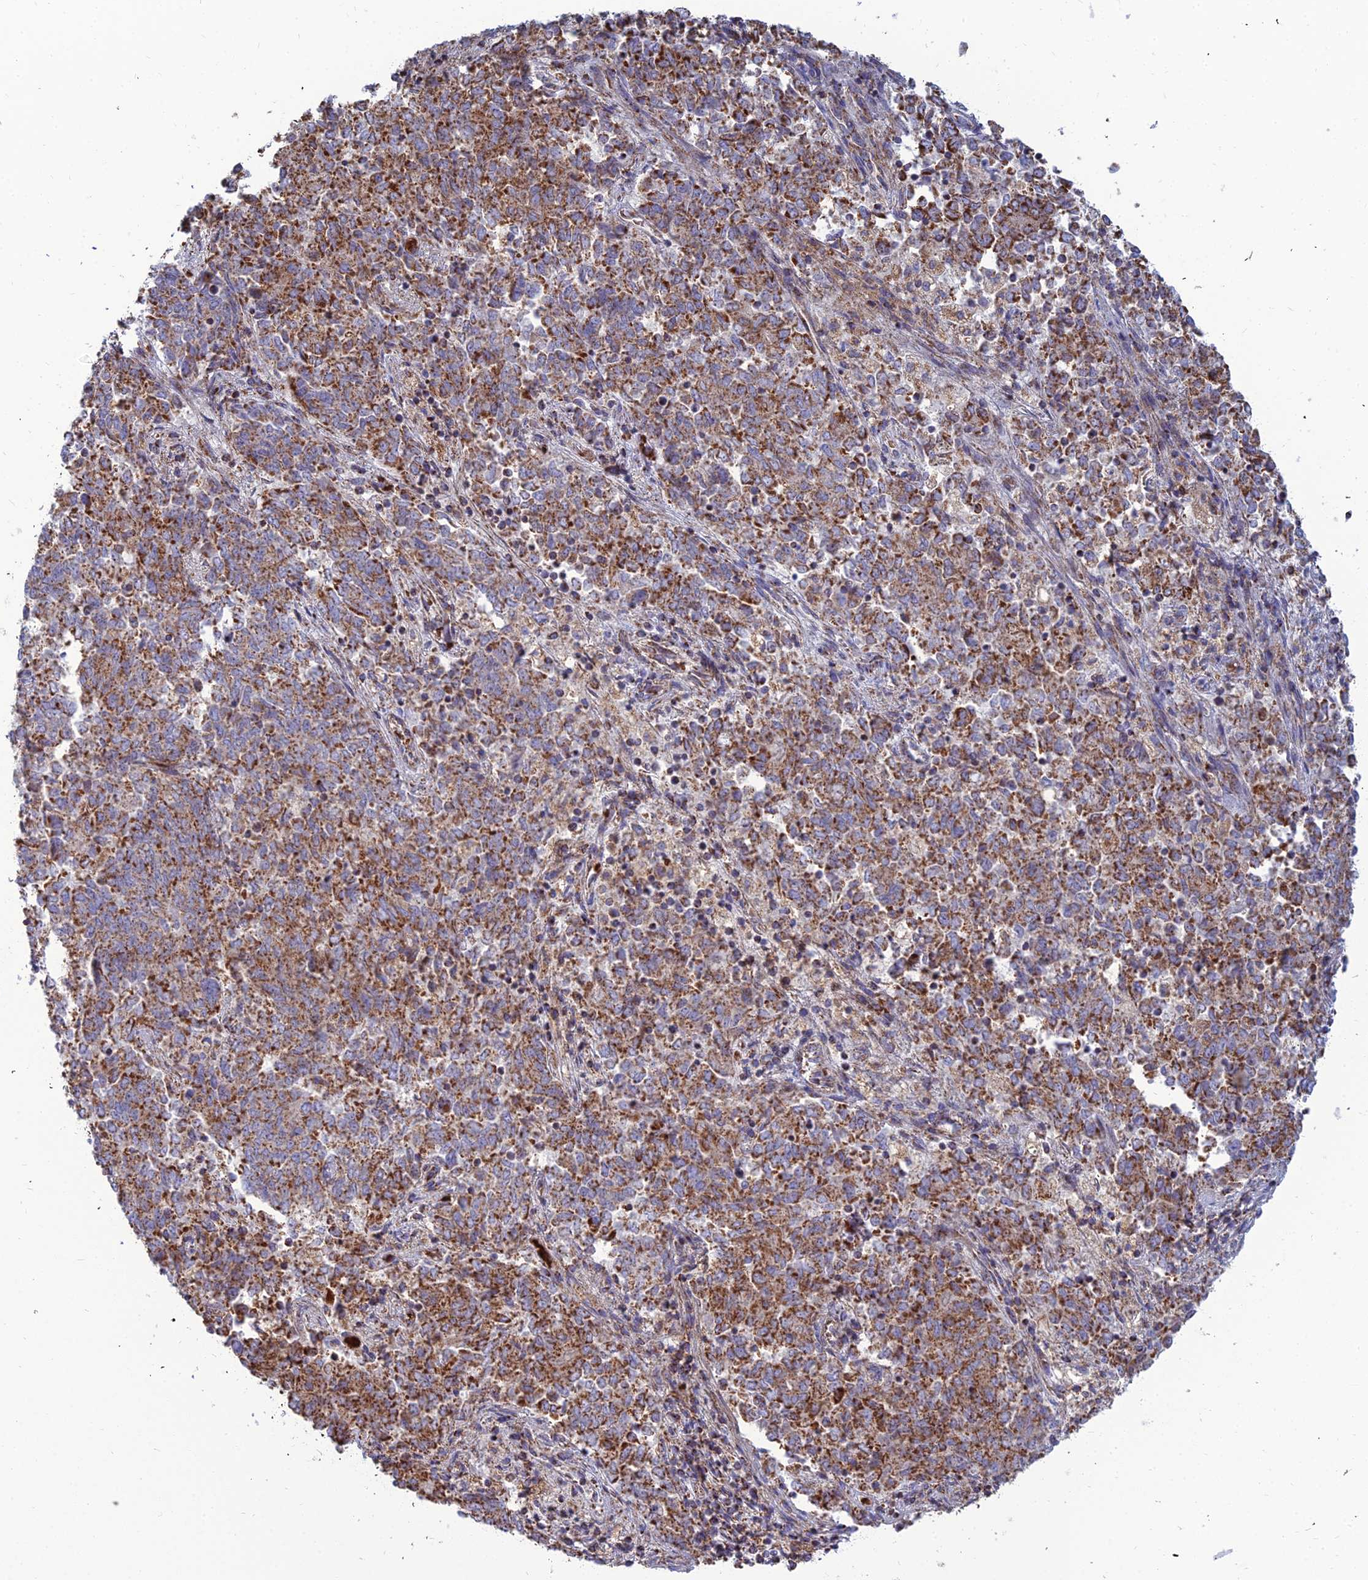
{"staining": {"intensity": "strong", "quantity": ">75%", "location": "cytoplasmic/membranous"}, "tissue": "endometrial cancer", "cell_type": "Tumor cells", "image_type": "cancer", "snomed": [{"axis": "morphology", "description": "Adenocarcinoma, NOS"}, {"axis": "topography", "description": "Endometrium"}], "caption": "Immunohistochemistry of endometrial adenocarcinoma shows high levels of strong cytoplasmic/membranous staining in approximately >75% of tumor cells. Nuclei are stained in blue.", "gene": "SLC35F4", "patient": {"sex": "female", "age": 80}}